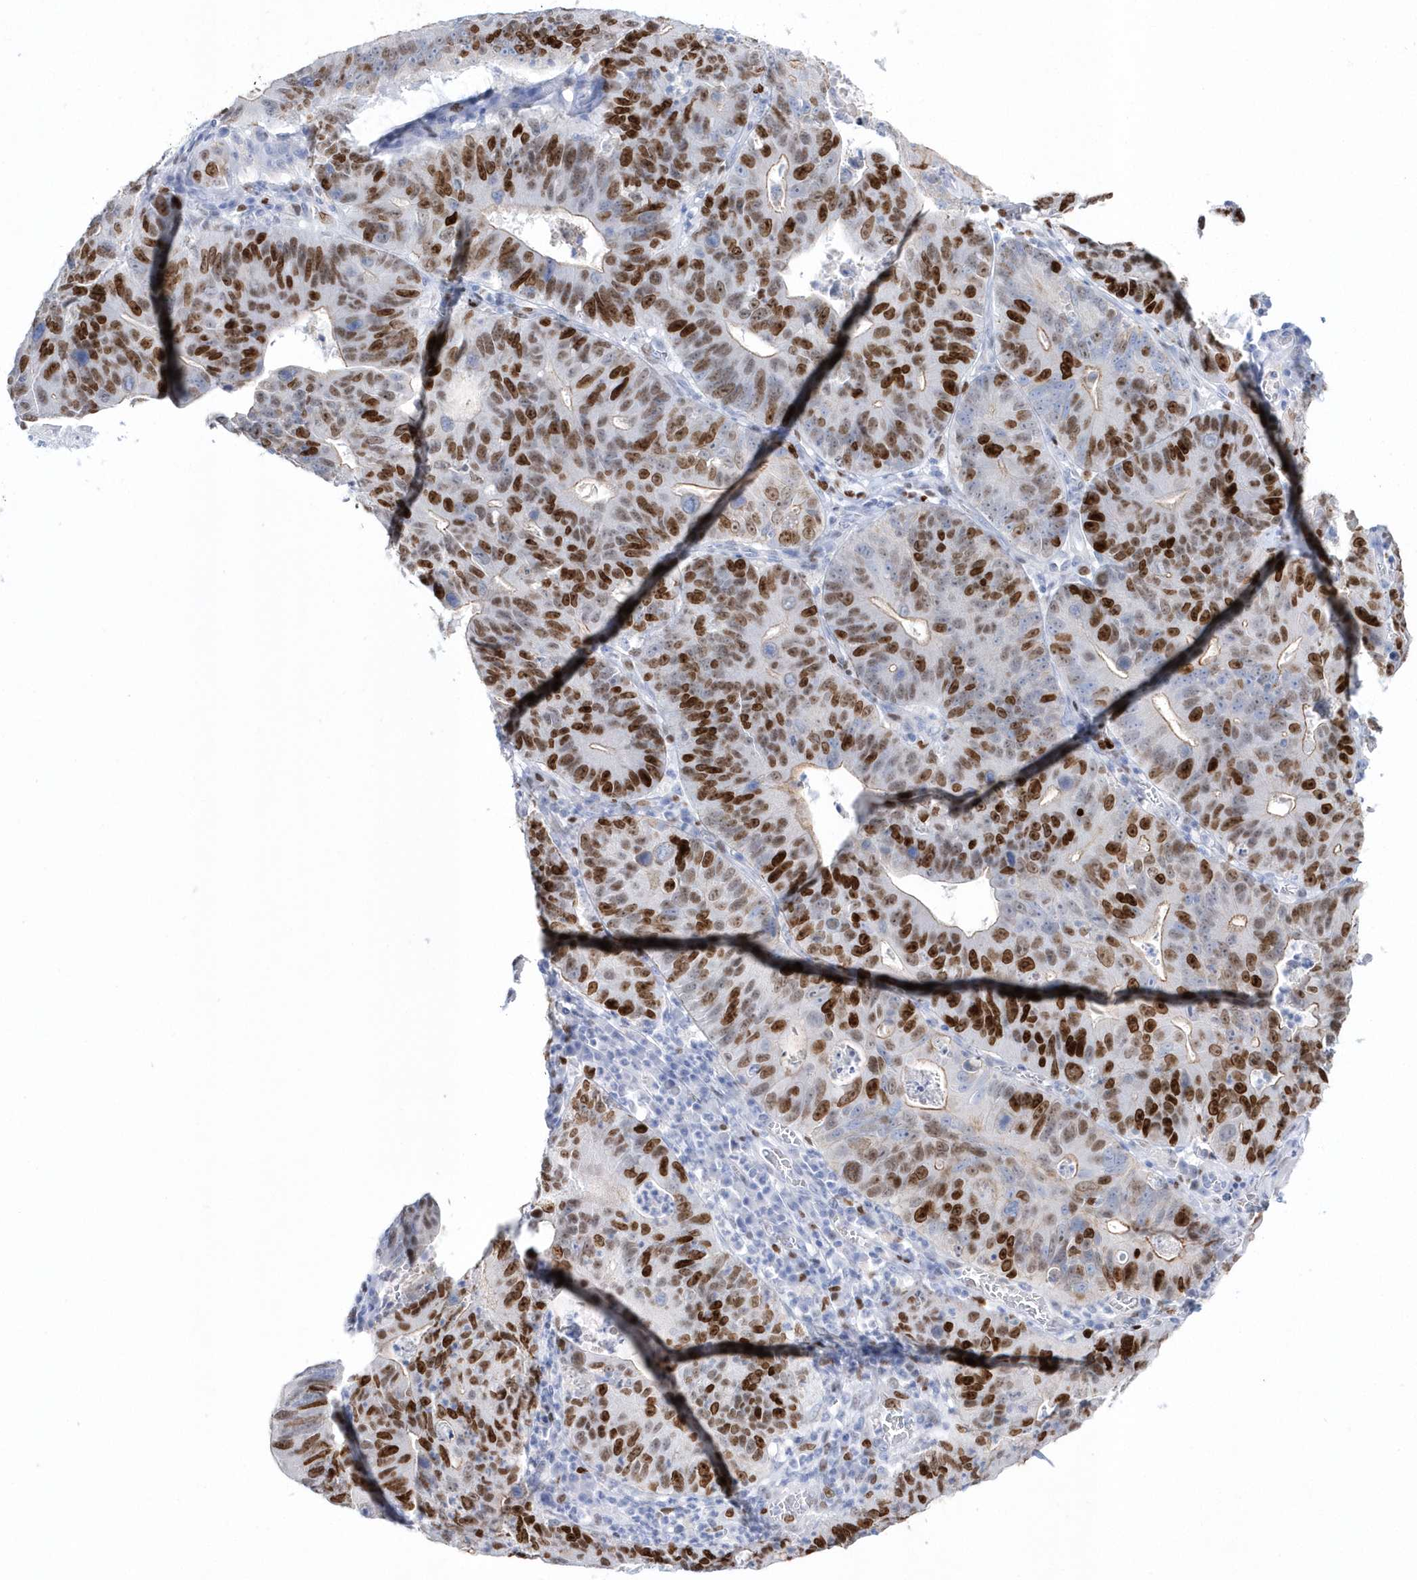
{"staining": {"intensity": "strong", "quantity": ">75%", "location": "nuclear"}, "tissue": "stomach cancer", "cell_type": "Tumor cells", "image_type": "cancer", "snomed": [{"axis": "morphology", "description": "Adenocarcinoma, NOS"}, {"axis": "topography", "description": "Stomach"}], "caption": "IHC (DAB) staining of stomach cancer displays strong nuclear protein positivity in about >75% of tumor cells. The staining was performed using DAB (3,3'-diaminobenzidine) to visualize the protein expression in brown, while the nuclei were stained in blue with hematoxylin (Magnification: 20x).", "gene": "TMCO6", "patient": {"sex": "male", "age": 59}}